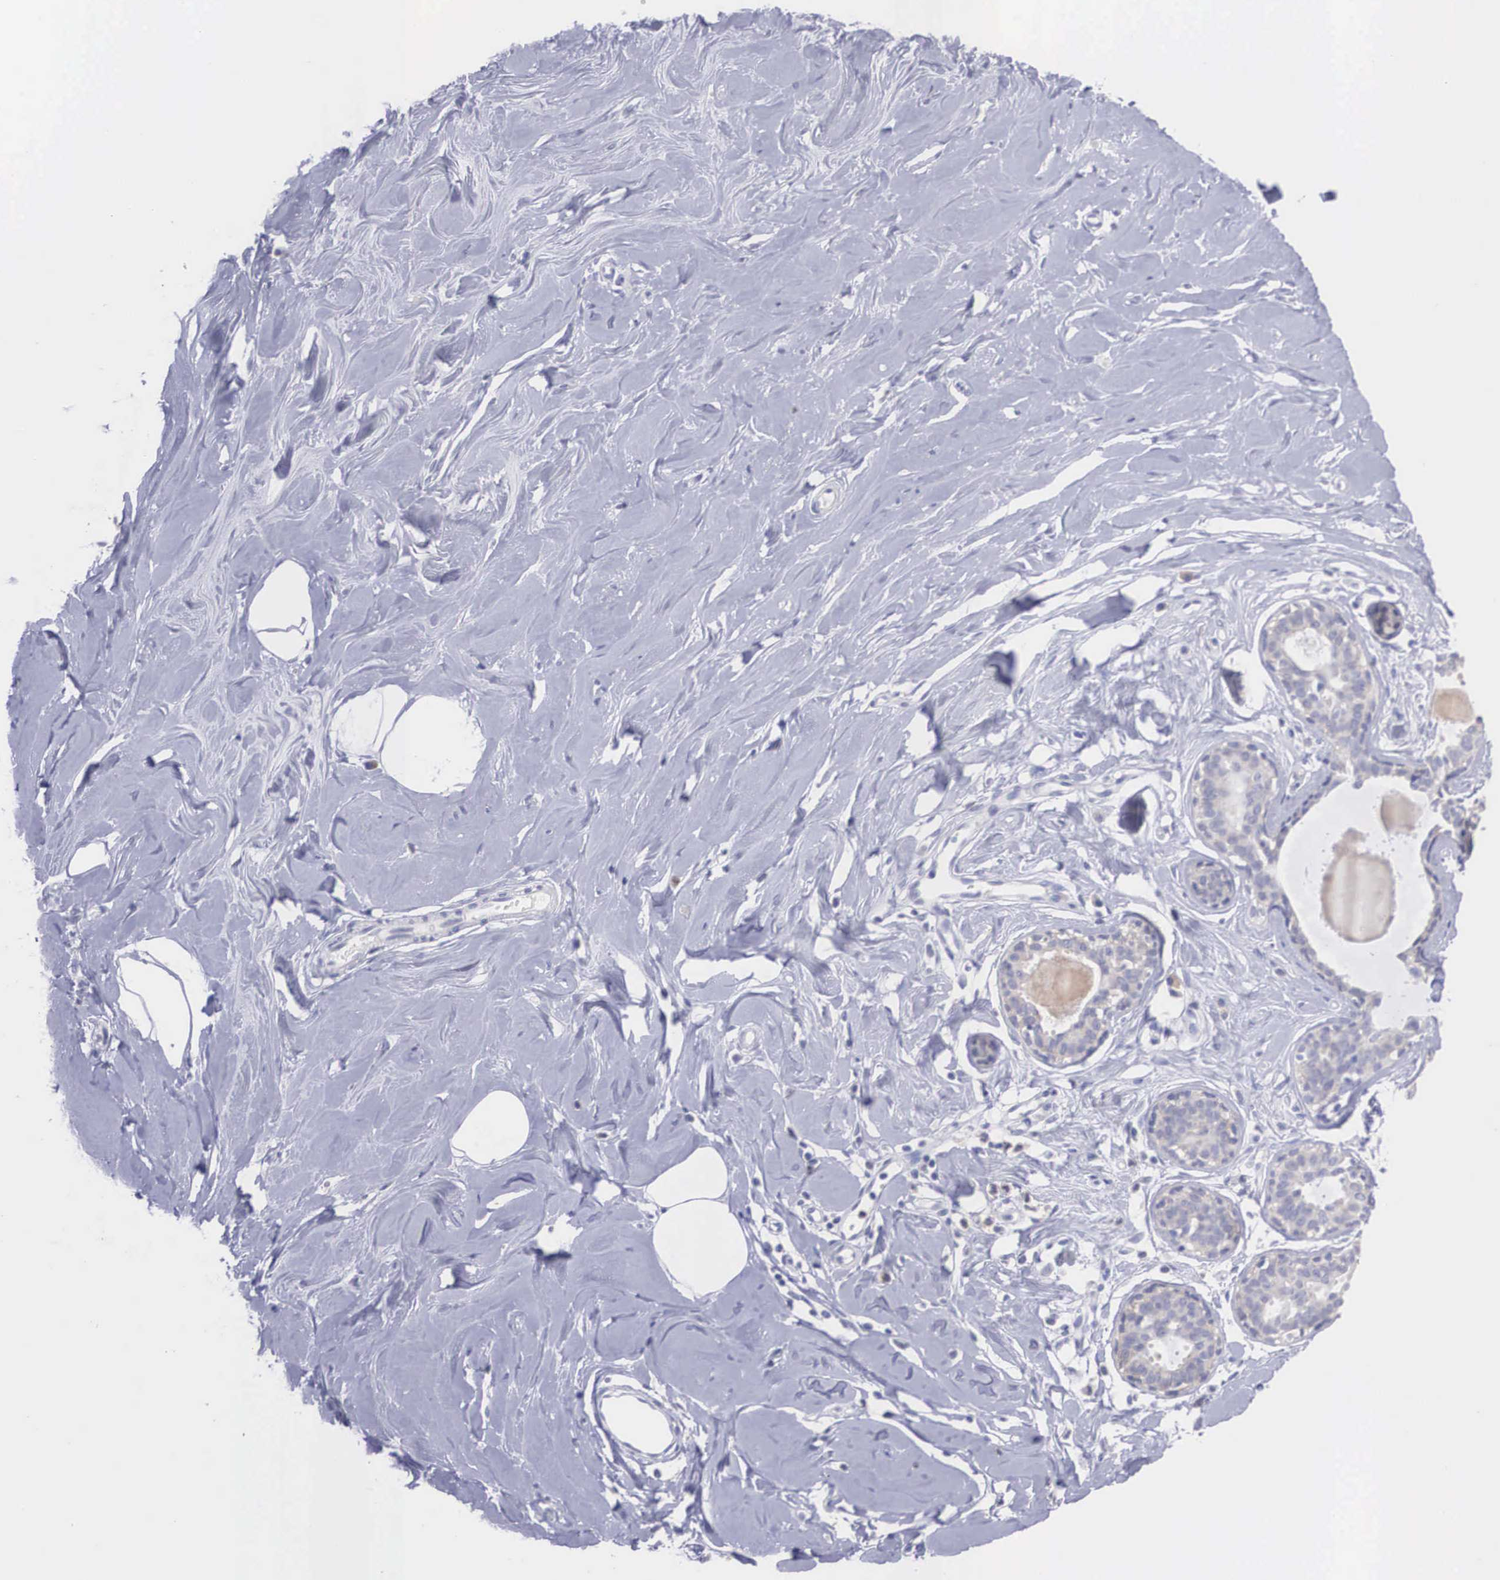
{"staining": {"intensity": "negative", "quantity": "none", "location": "none"}, "tissue": "breast", "cell_type": "Adipocytes", "image_type": "normal", "snomed": [{"axis": "morphology", "description": "Normal tissue, NOS"}, {"axis": "topography", "description": "Breast"}], "caption": "The micrograph reveals no significant expression in adipocytes of breast. The staining was performed using DAB to visualize the protein expression in brown, while the nuclei were stained in blue with hematoxylin (Magnification: 20x).", "gene": "REPS2", "patient": {"sex": "female", "age": 44}}